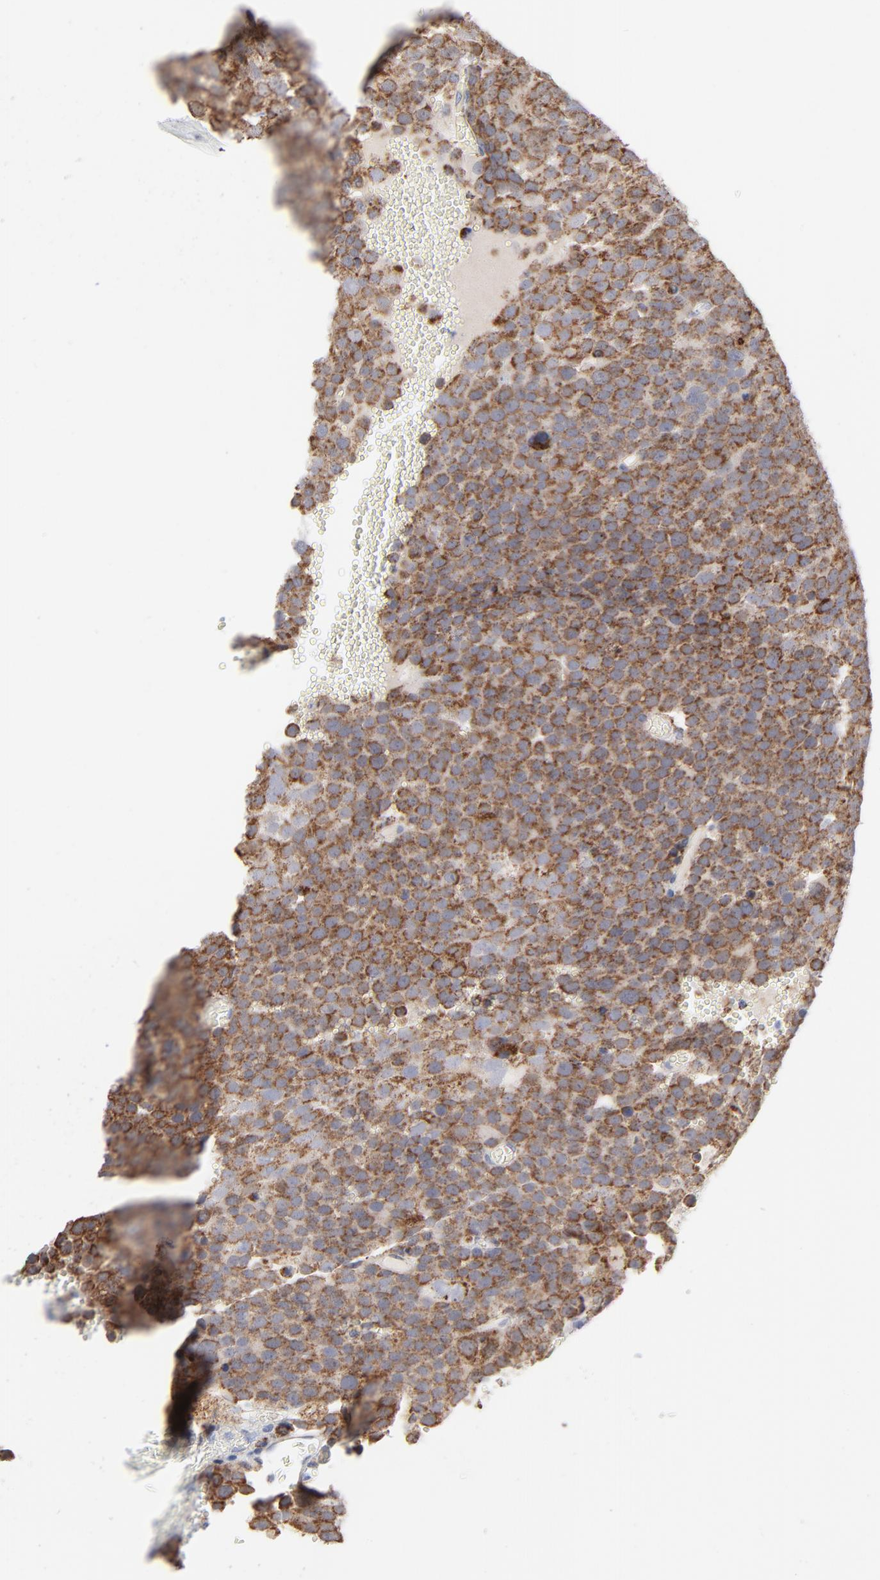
{"staining": {"intensity": "strong", "quantity": ">75%", "location": "cytoplasmic/membranous"}, "tissue": "testis cancer", "cell_type": "Tumor cells", "image_type": "cancer", "snomed": [{"axis": "morphology", "description": "Seminoma, NOS"}, {"axis": "topography", "description": "Testis"}], "caption": "This histopathology image exhibits testis cancer stained with immunohistochemistry (IHC) to label a protein in brown. The cytoplasmic/membranous of tumor cells show strong positivity for the protein. Nuclei are counter-stained blue.", "gene": "ASB3", "patient": {"sex": "male", "age": 71}}